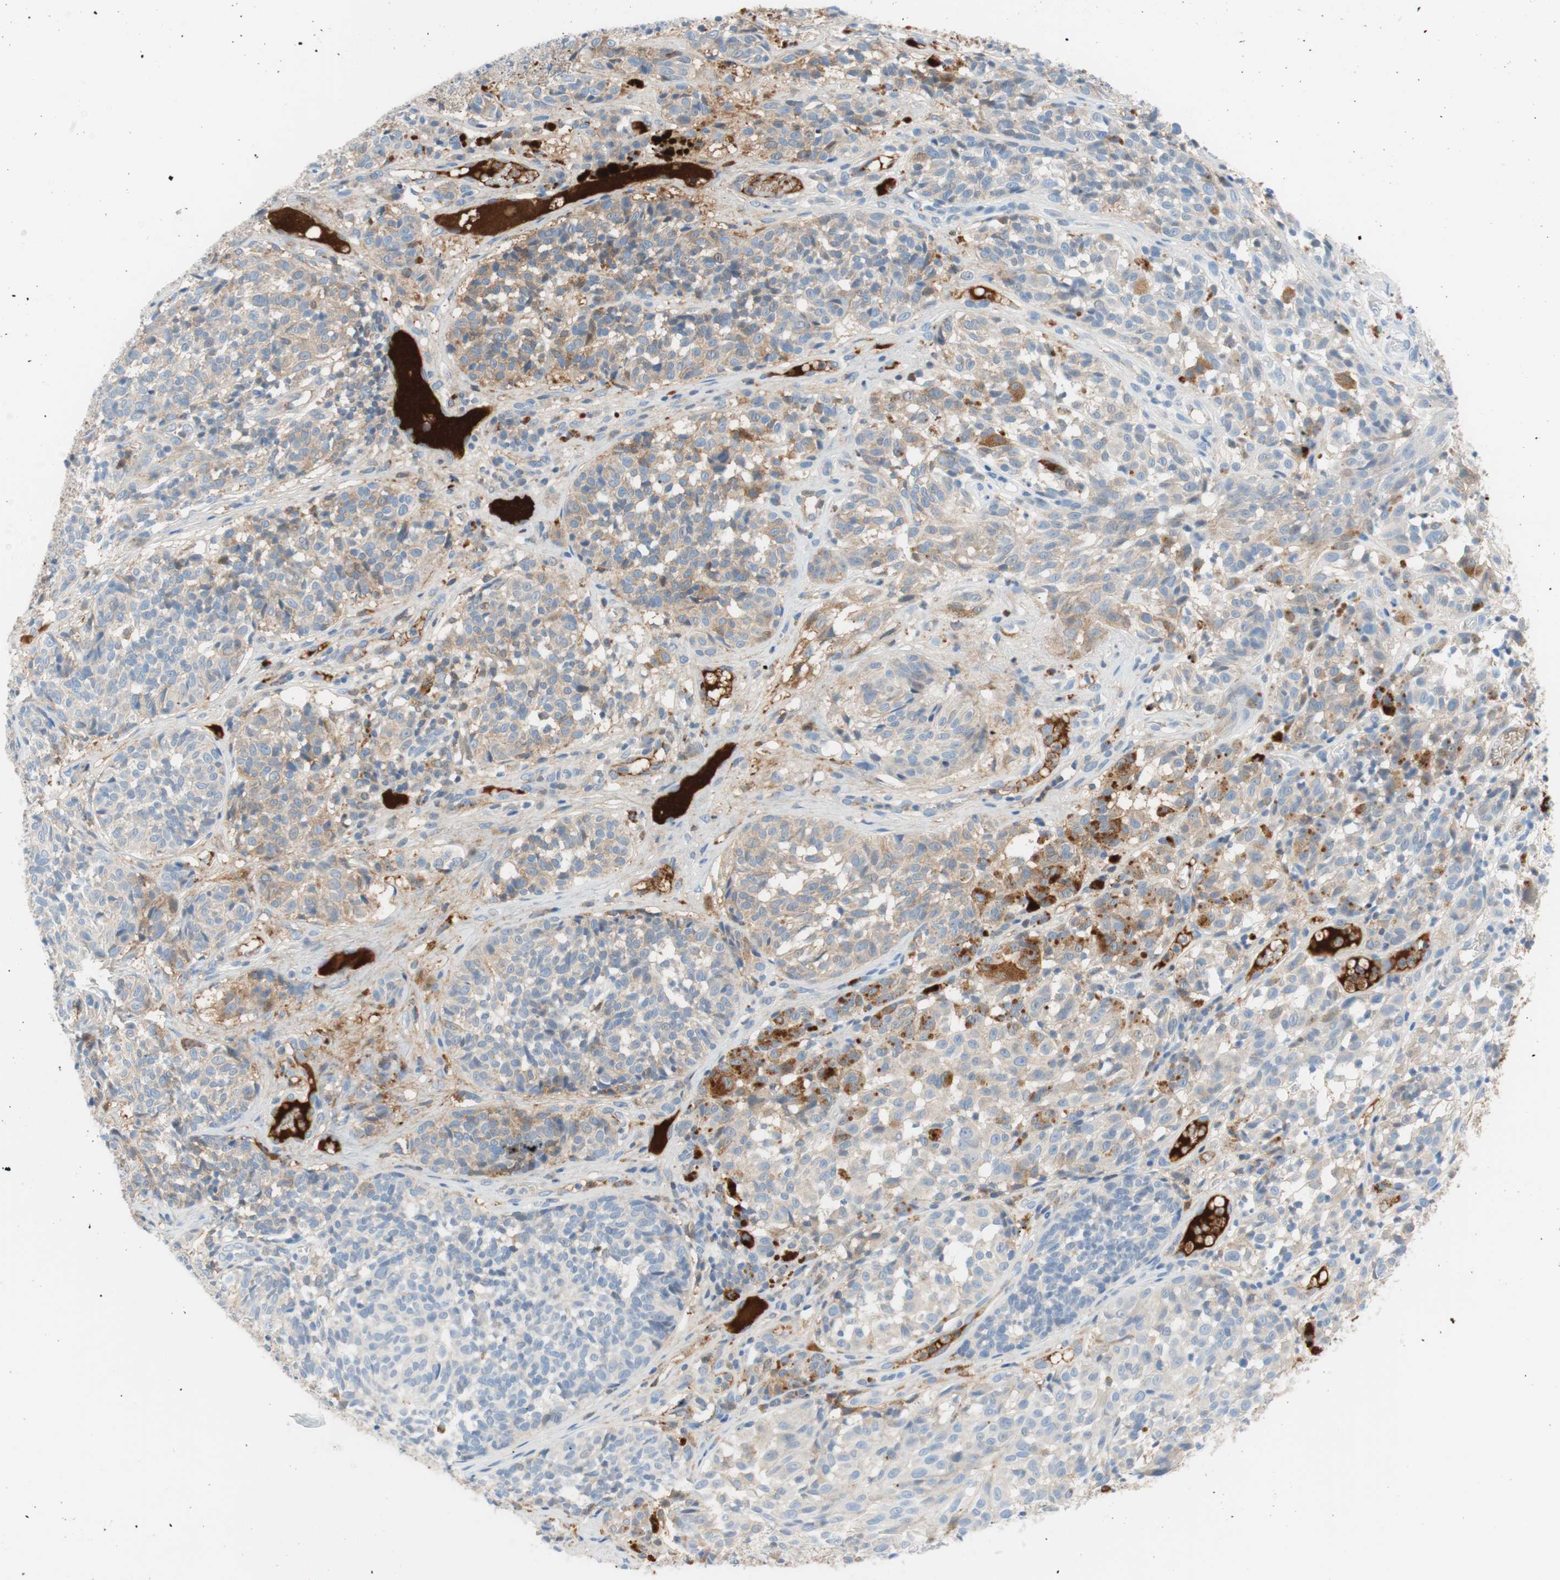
{"staining": {"intensity": "weak", "quantity": "25%-75%", "location": "cytoplasmic/membranous"}, "tissue": "melanoma", "cell_type": "Tumor cells", "image_type": "cancer", "snomed": [{"axis": "morphology", "description": "Malignant melanoma, NOS"}, {"axis": "topography", "description": "Skin"}], "caption": "DAB (3,3'-diaminobenzidine) immunohistochemical staining of malignant melanoma exhibits weak cytoplasmic/membranous protein expression in about 25%-75% of tumor cells.", "gene": "RBP4", "patient": {"sex": "female", "age": 46}}